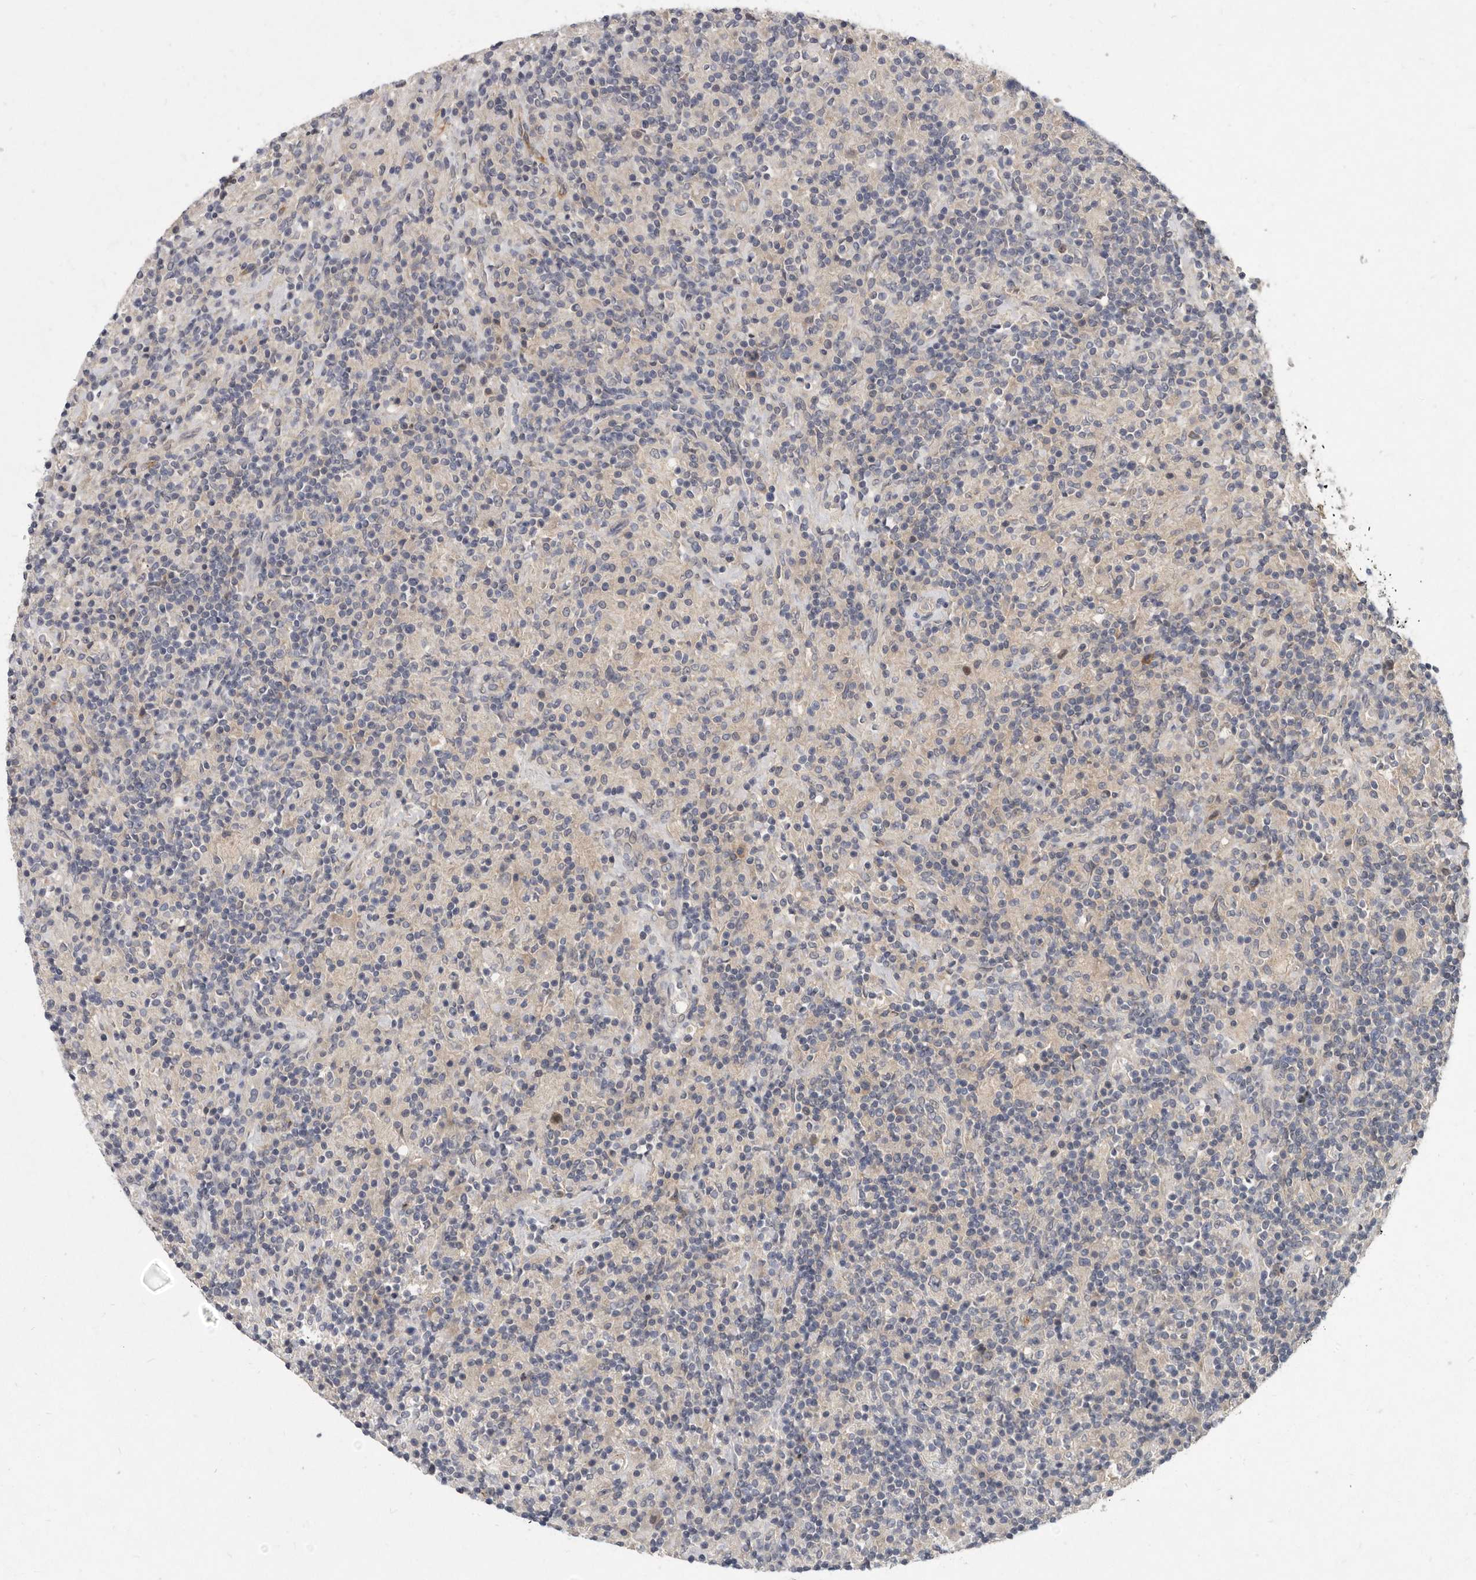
{"staining": {"intensity": "negative", "quantity": "none", "location": "none"}, "tissue": "lymphoma", "cell_type": "Tumor cells", "image_type": "cancer", "snomed": [{"axis": "morphology", "description": "Hodgkin's disease, NOS"}, {"axis": "topography", "description": "Lymph node"}], "caption": "Immunohistochemistry photomicrograph of neoplastic tissue: human lymphoma stained with DAB exhibits no significant protein positivity in tumor cells. Brightfield microscopy of immunohistochemistry stained with DAB (3,3'-diaminobenzidine) (brown) and hematoxylin (blue), captured at high magnification.", "gene": "SLC22A1", "patient": {"sex": "male", "age": 70}}